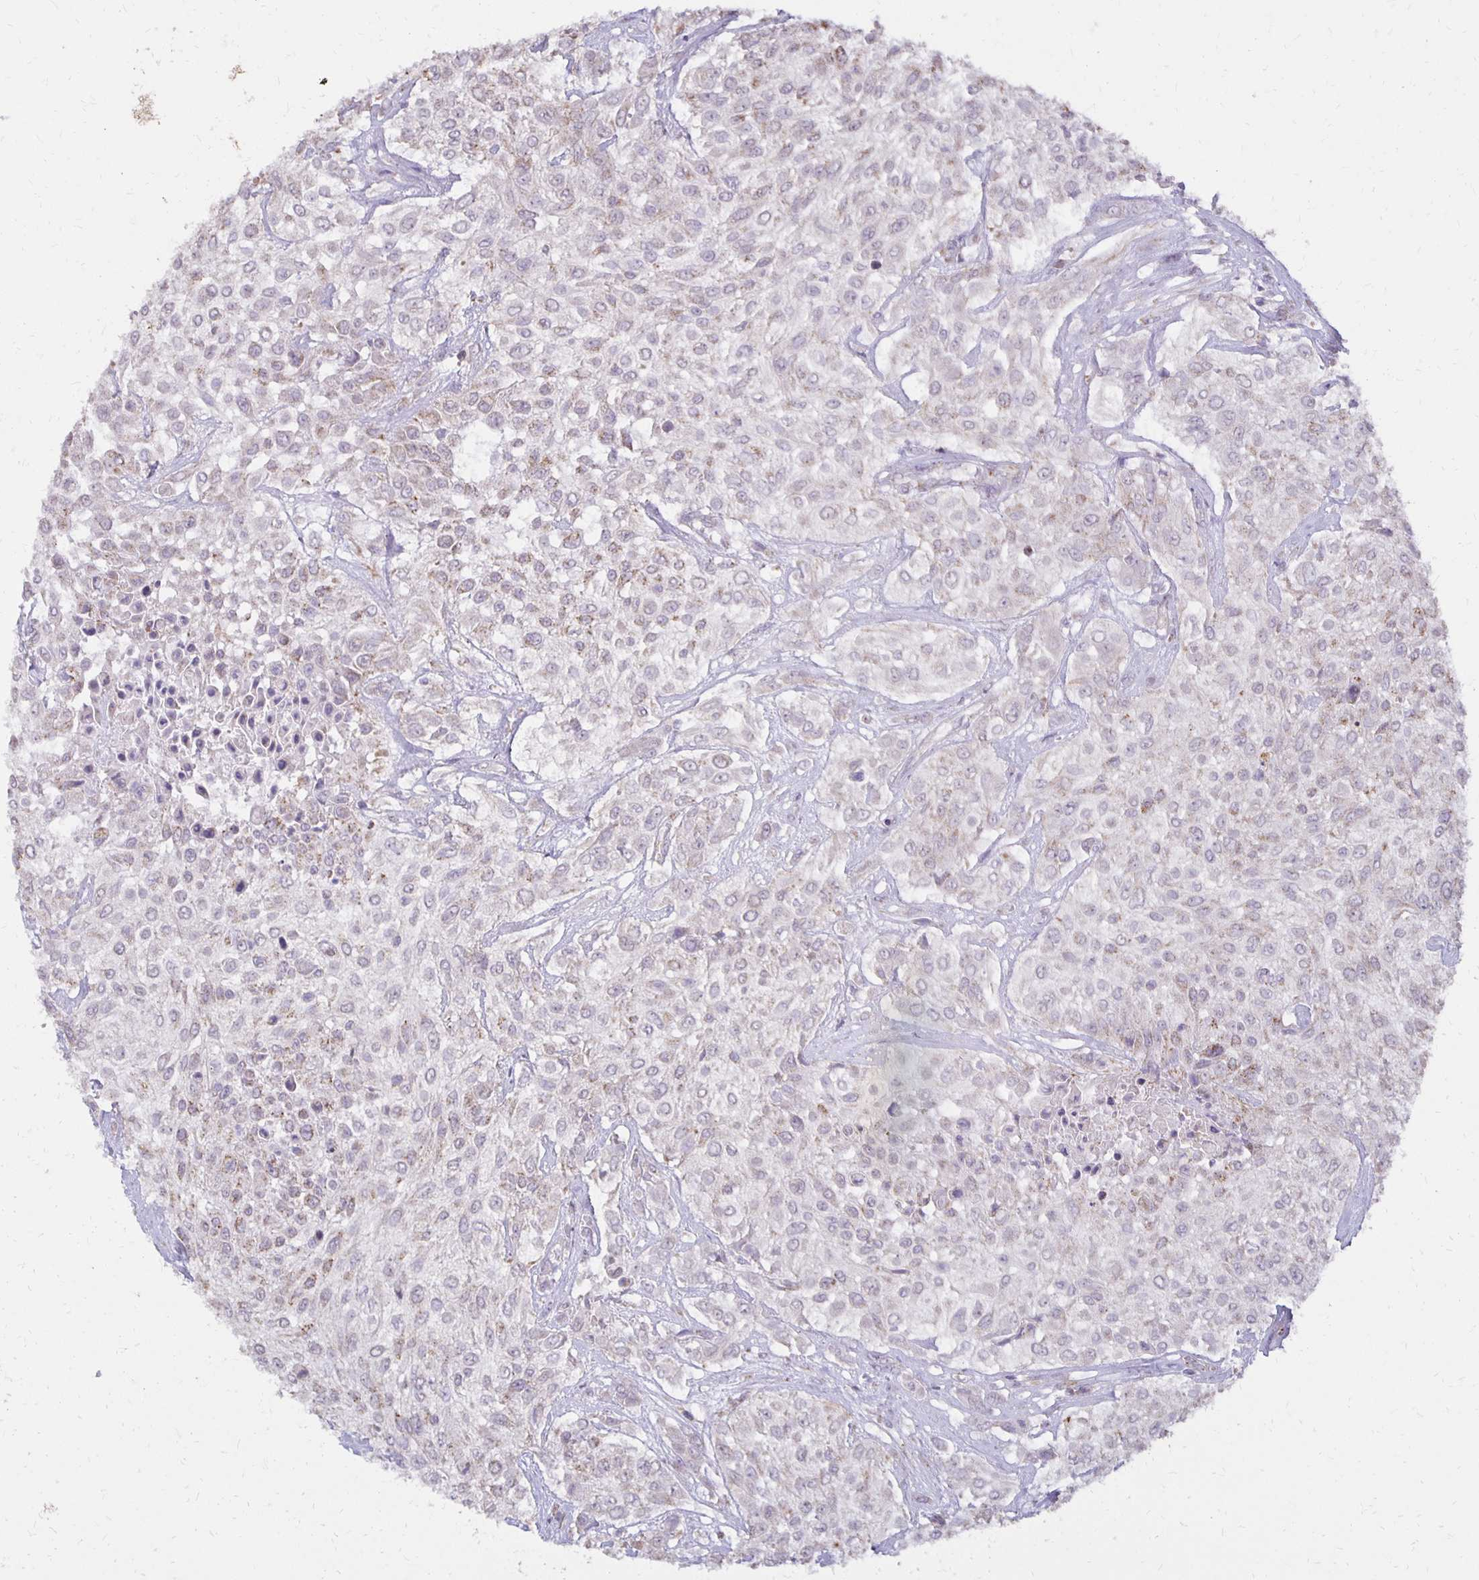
{"staining": {"intensity": "weak", "quantity": "<25%", "location": "cytoplasmic/membranous"}, "tissue": "urothelial cancer", "cell_type": "Tumor cells", "image_type": "cancer", "snomed": [{"axis": "morphology", "description": "Urothelial carcinoma, High grade"}, {"axis": "topography", "description": "Urinary bladder"}], "caption": "IHC of urothelial cancer demonstrates no expression in tumor cells.", "gene": "IER3", "patient": {"sex": "male", "age": 57}}